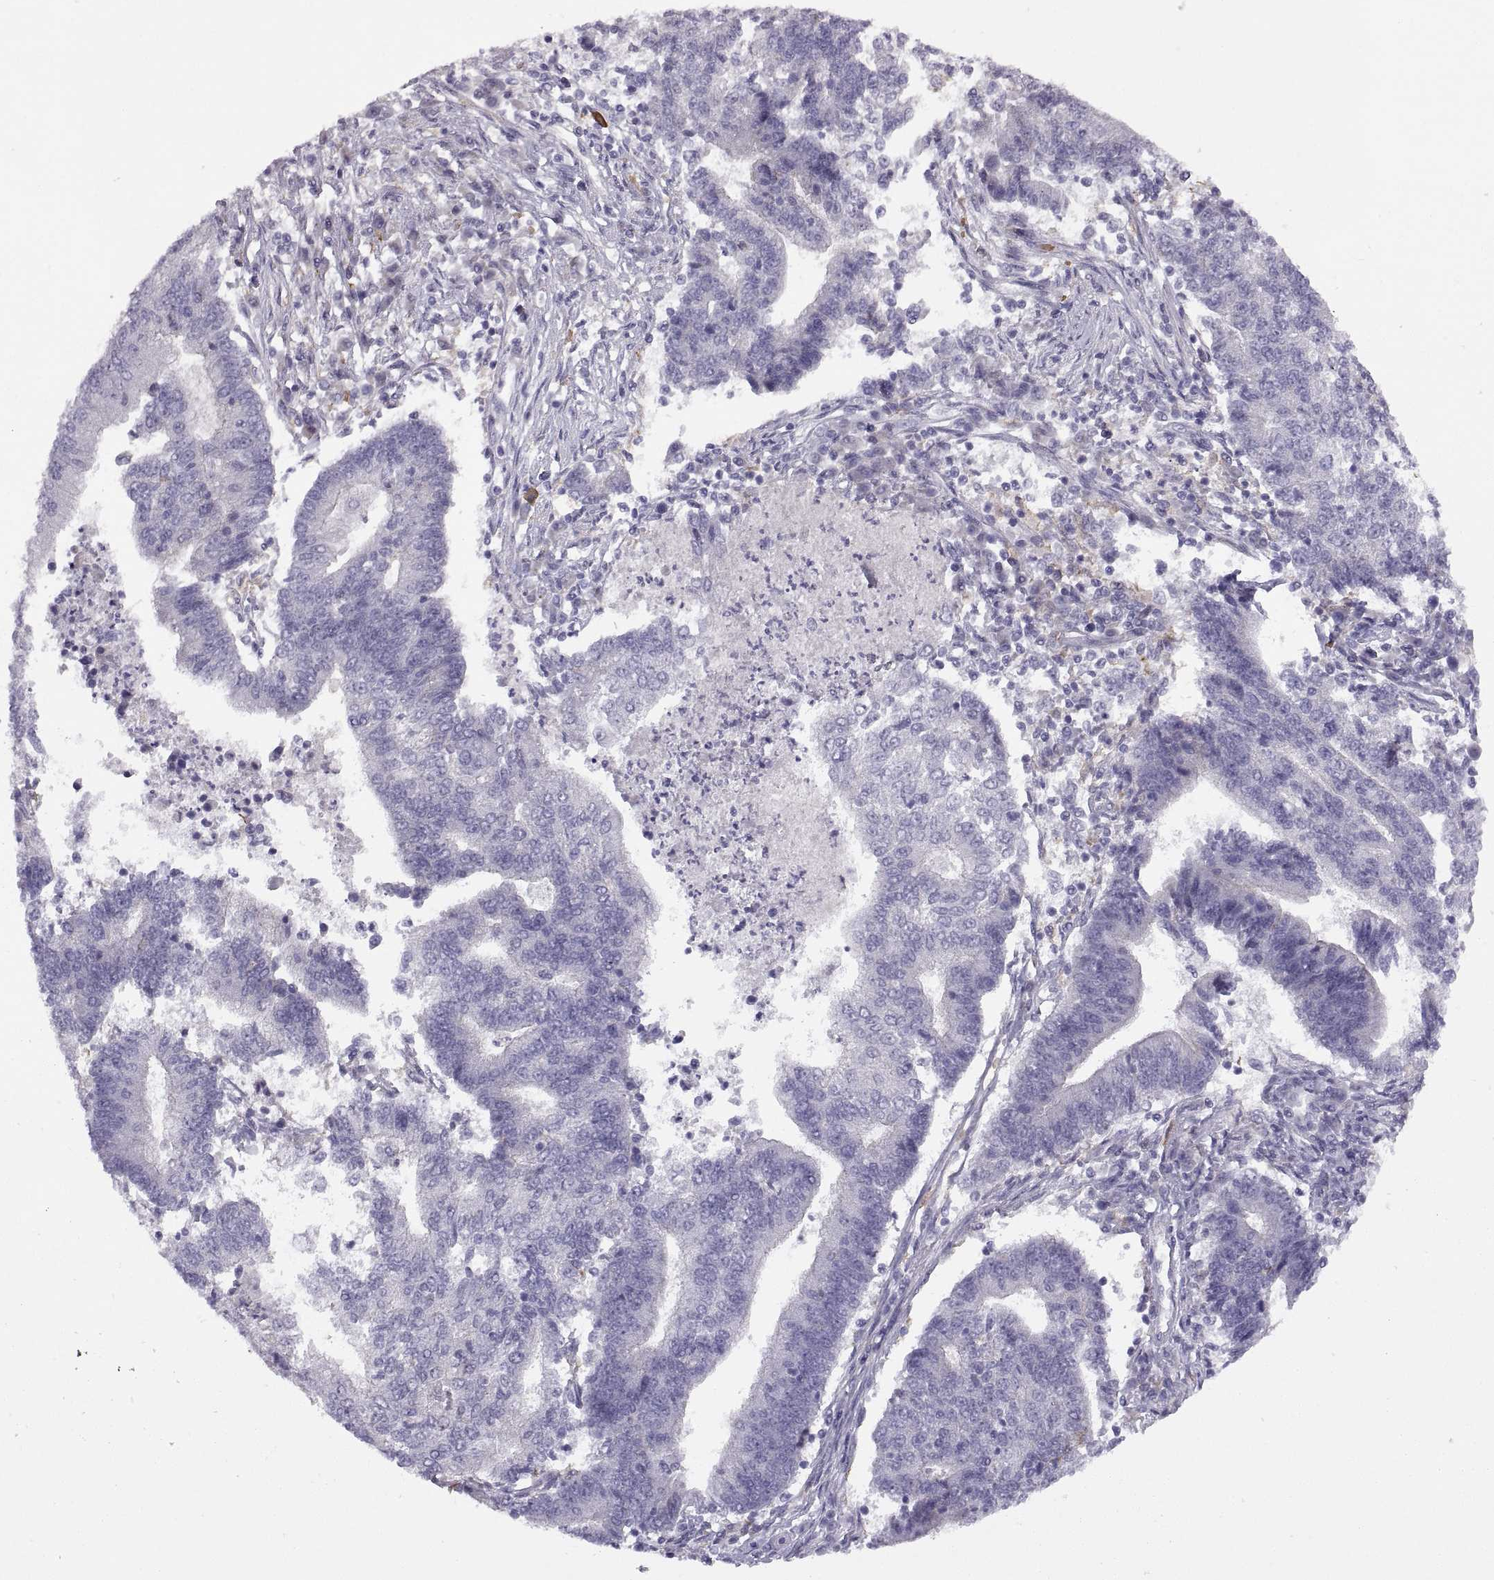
{"staining": {"intensity": "negative", "quantity": "none", "location": "none"}, "tissue": "endometrial cancer", "cell_type": "Tumor cells", "image_type": "cancer", "snomed": [{"axis": "morphology", "description": "Adenocarcinoma, NOS"}, {"axis": "topography", "description": "Uterus"}, {"axis": "topography", "description": "Endometrium"}], "caption": "Tumor cells are negative for brown protein staining in endometrial adenocarcinoma. The staining was performed using DAB (3,3'-diaminobenzidine) to visualize the protein expression in brown, while the nuclei were stained in blue with hematoxylin (Magnification: 20x).", "gene": "MEIOC", "patient": {"sex": "female", "age": 54}}